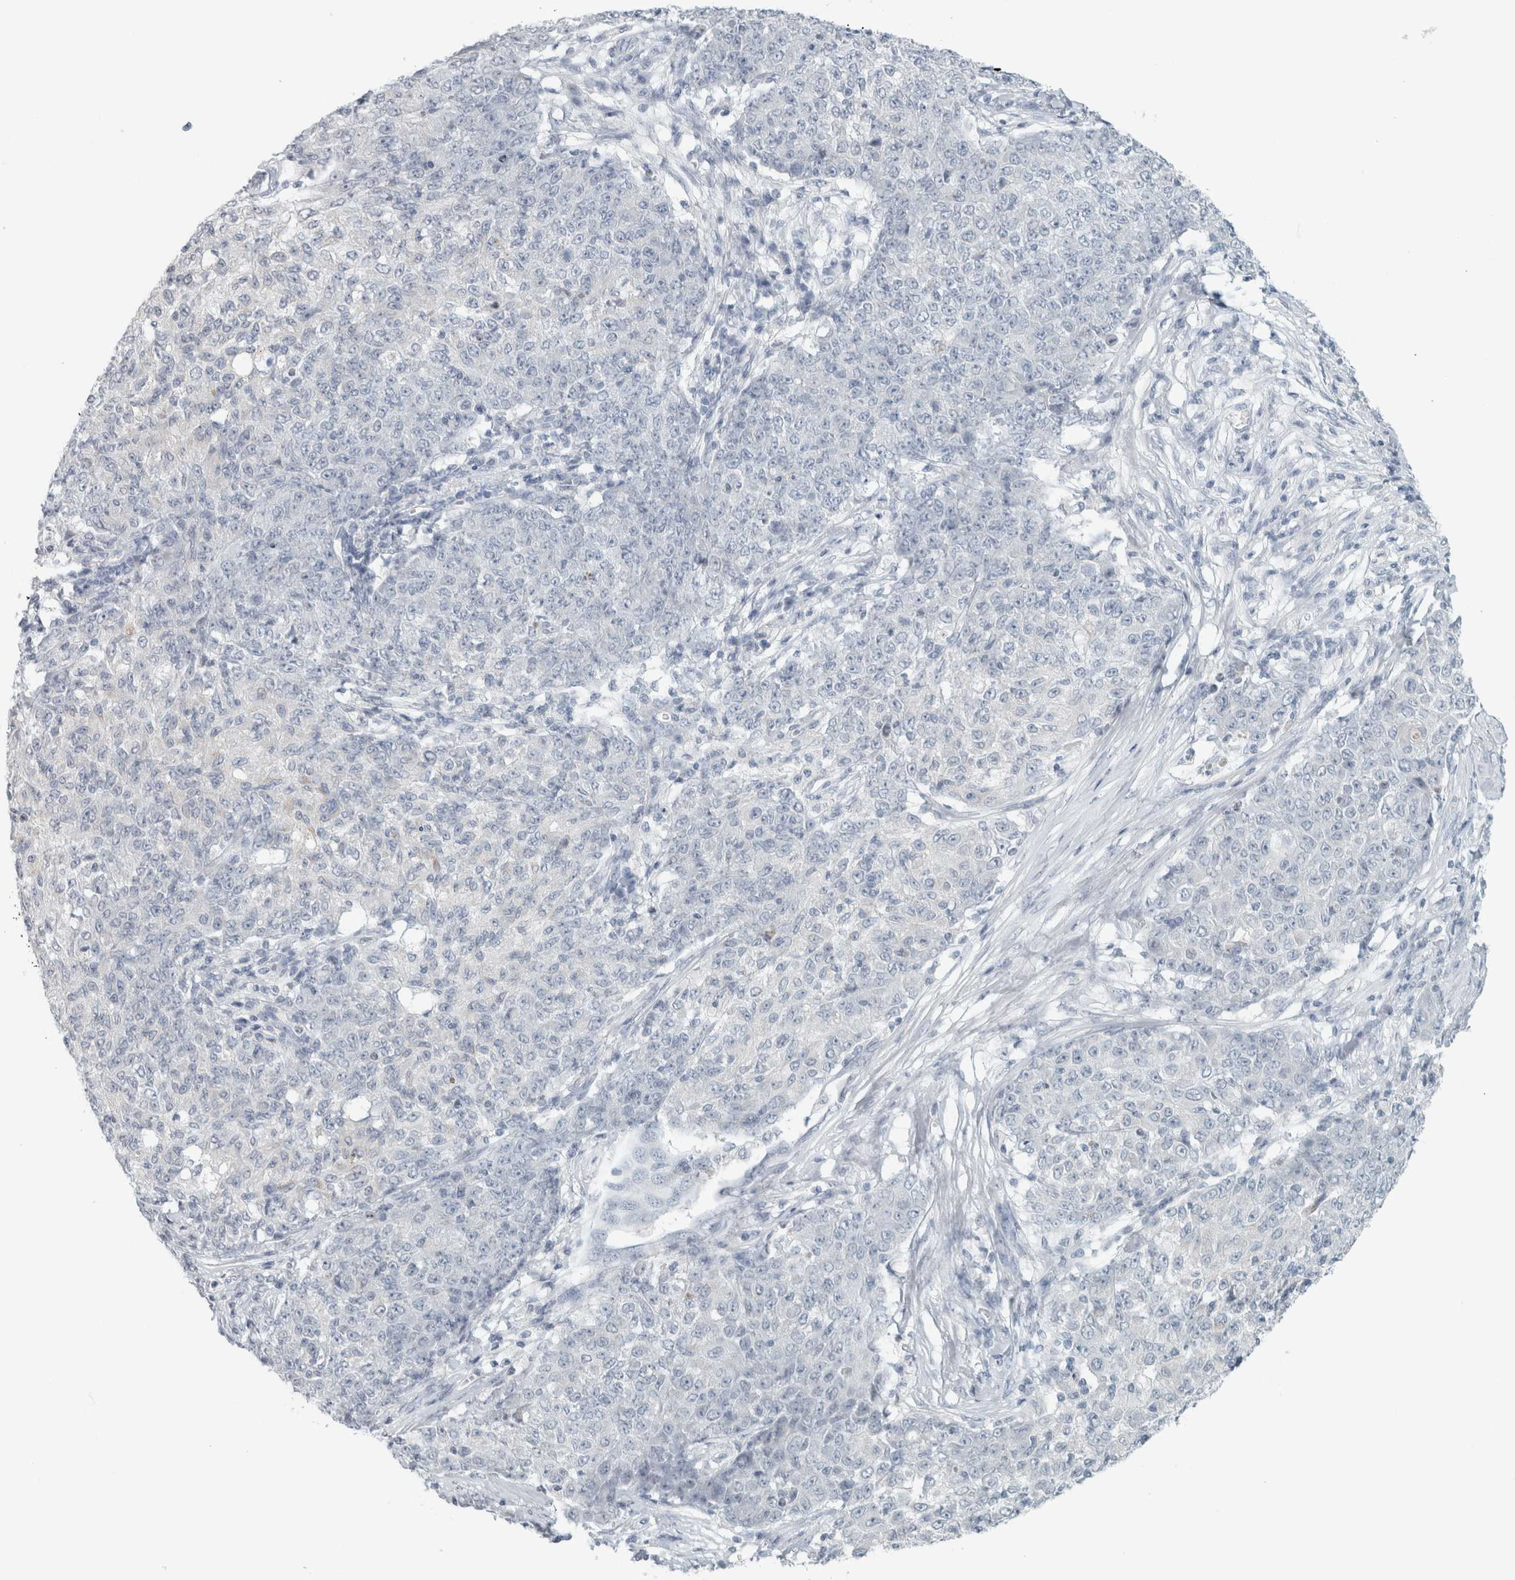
{"staining": {"intensity": "negative", "quantity": "none", "location": "none"}, "tissue": "ovarian cancer", "cell_type": "Tumor cells", "image_type": "cancer", "snomed": [{"axis": "morphology", "description": "Carcinoma, endometroid"}, {"axis": "topography", "description": "Ovary"}], "caption": "Photomicrograph shows no protein positivity in tumor cells of endometroid carcinoma (ovarian) tissue.", "gene": "TRIT1", "patient": {"sex": "female", "age": 42}}